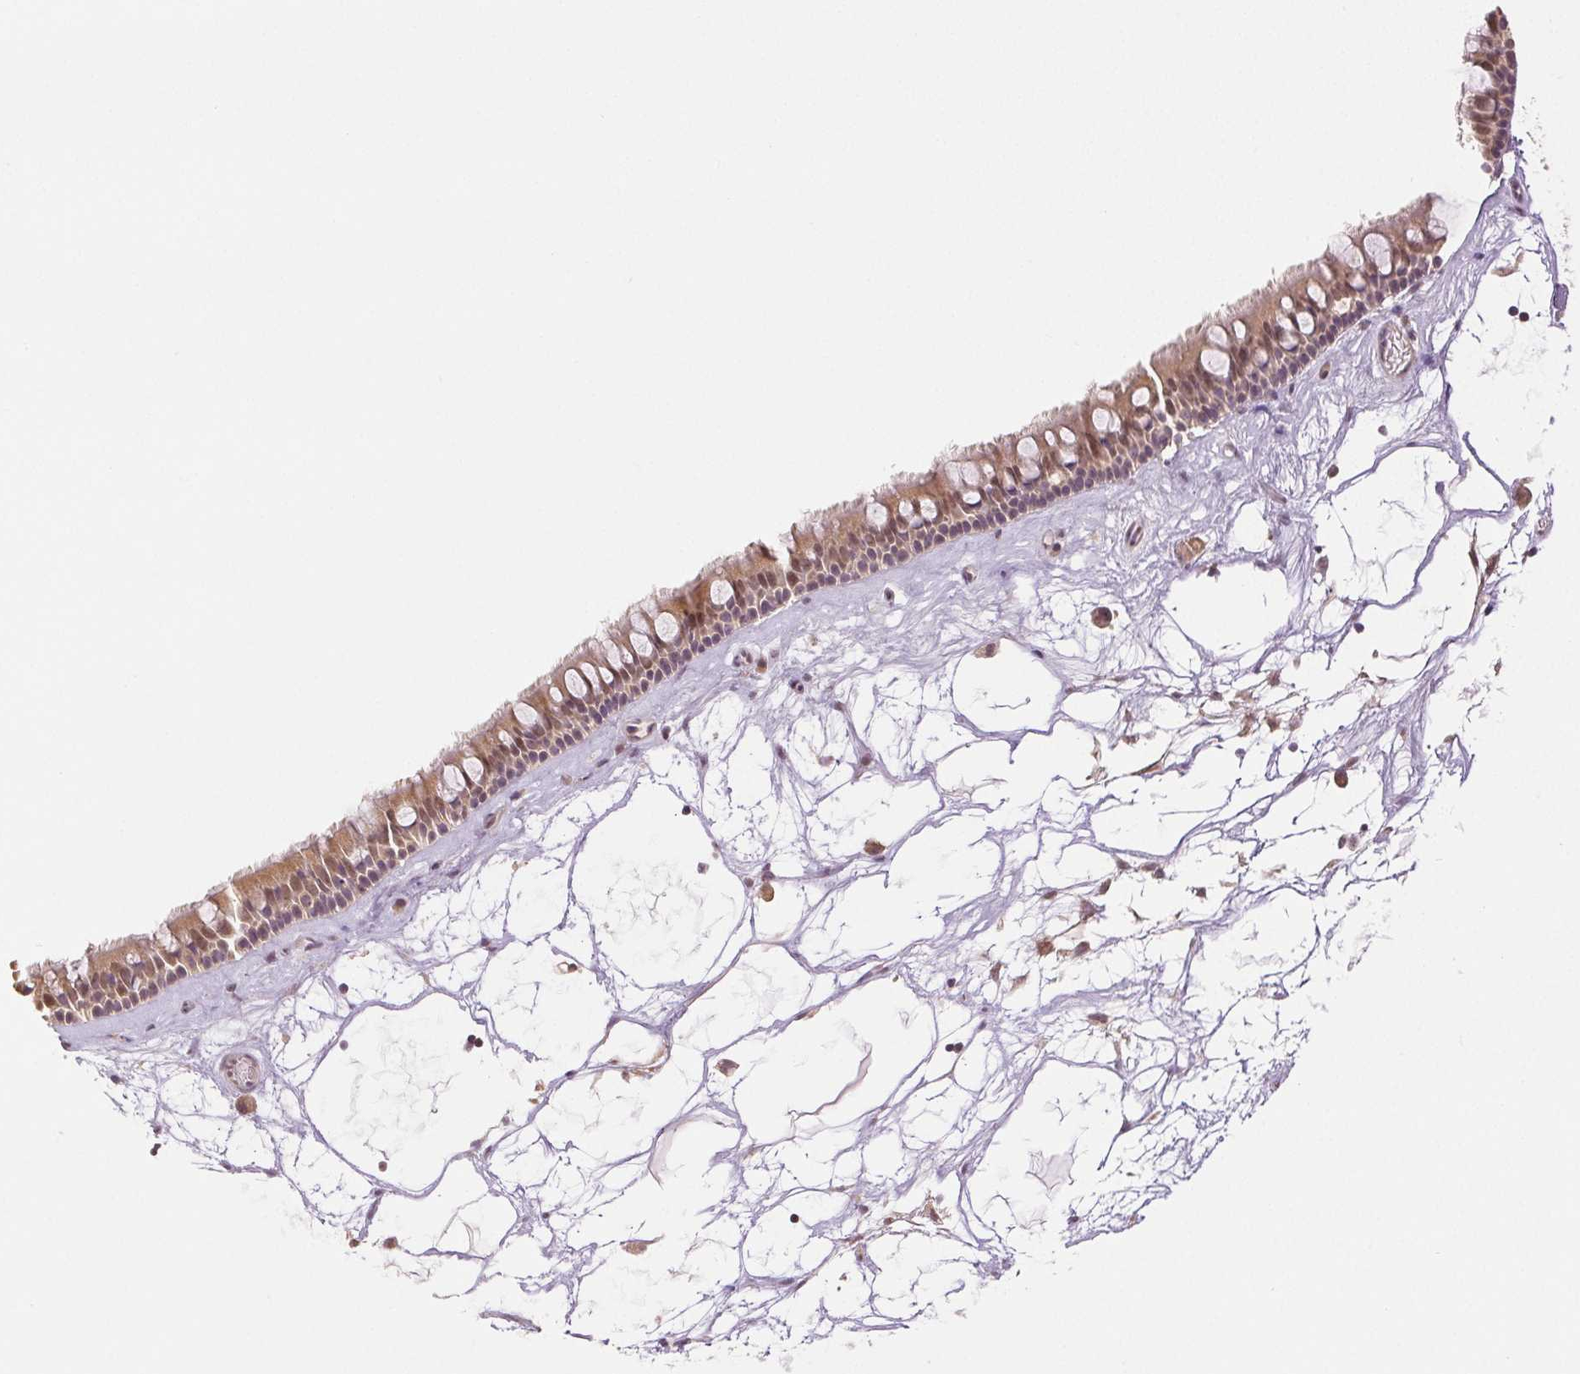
{"staining": {"intensity": "moderate", "quantity": ">75%", "location": "cytoplasmic/membranous,nuclear"}, "tissue": "nasopharynx", "cell_type": "Respiratory epithelial cells", "image_type": "normal", "snomed": [{"axis": "morphology", "description": "Normal tissue, NOS"}, {"axis": "topography", "description": "Nasopharynx"}], "caption": "Protein expression analysis of unremarkable nasopharynx exhibits moderate cytoplasmic/membranous,nuclear expression in about >75% of respiratory epithelial cells.", "gene": "PLCB1", "patient": {"sex": "male", "age": 68}}